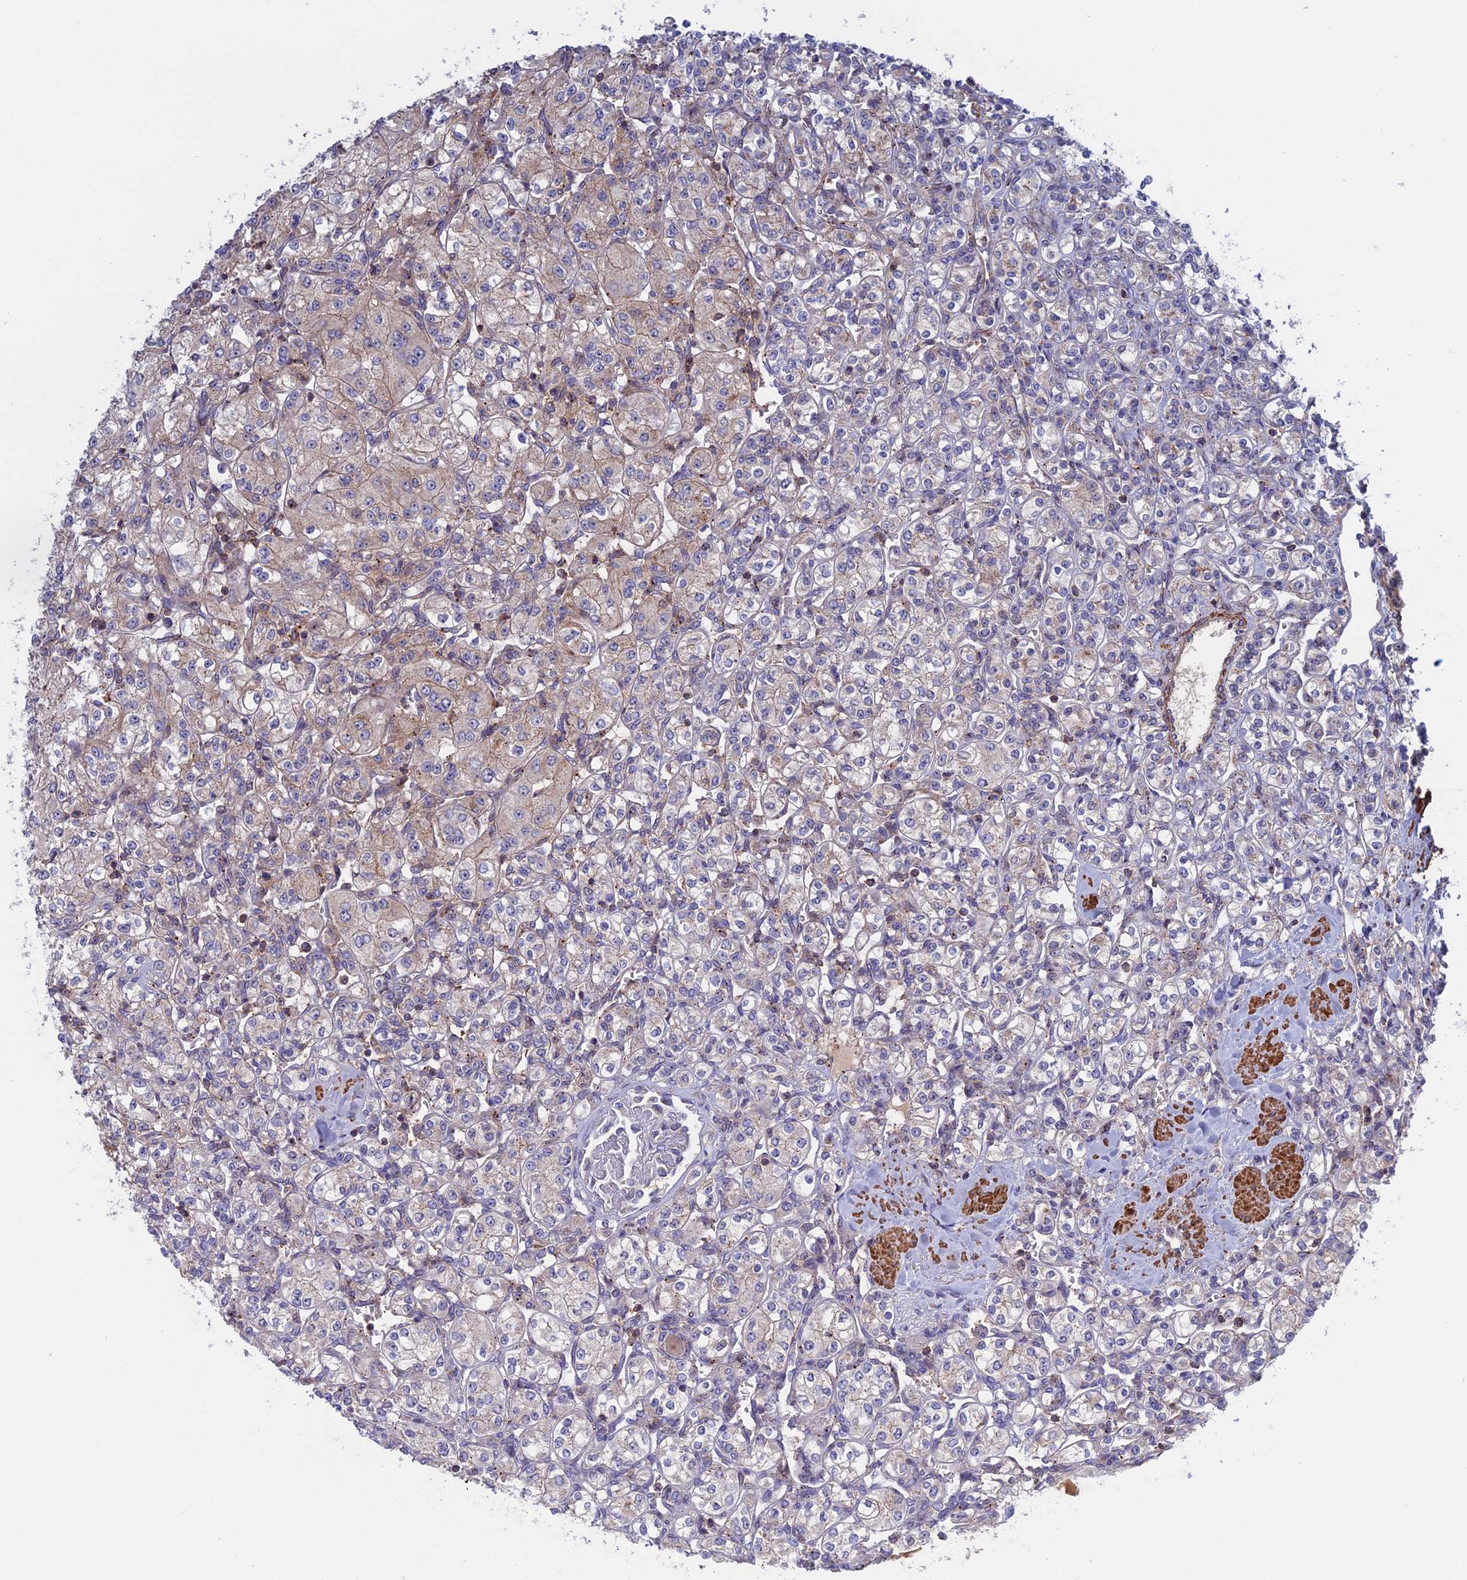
{"staining": {"intensity": "negative", "quantity": "none", "location": "none"}, "tissue": "renal cancer", "cell_type": "Tumor cells", "image_type": "cancer", "snomed": [{"axis": "morphology", "description": "Adenocarcinoma, NOS"}, {"axis": "topography", "description": "Kidney"}], "caption": "Immunohistochemistry (IHC) of human adenocarcinoma (renal) reveals no staining in tumor cells. Nuclei are stained in blue.", "gene": "LYPD5", "patient": {"sex": "male", "age": 77}}